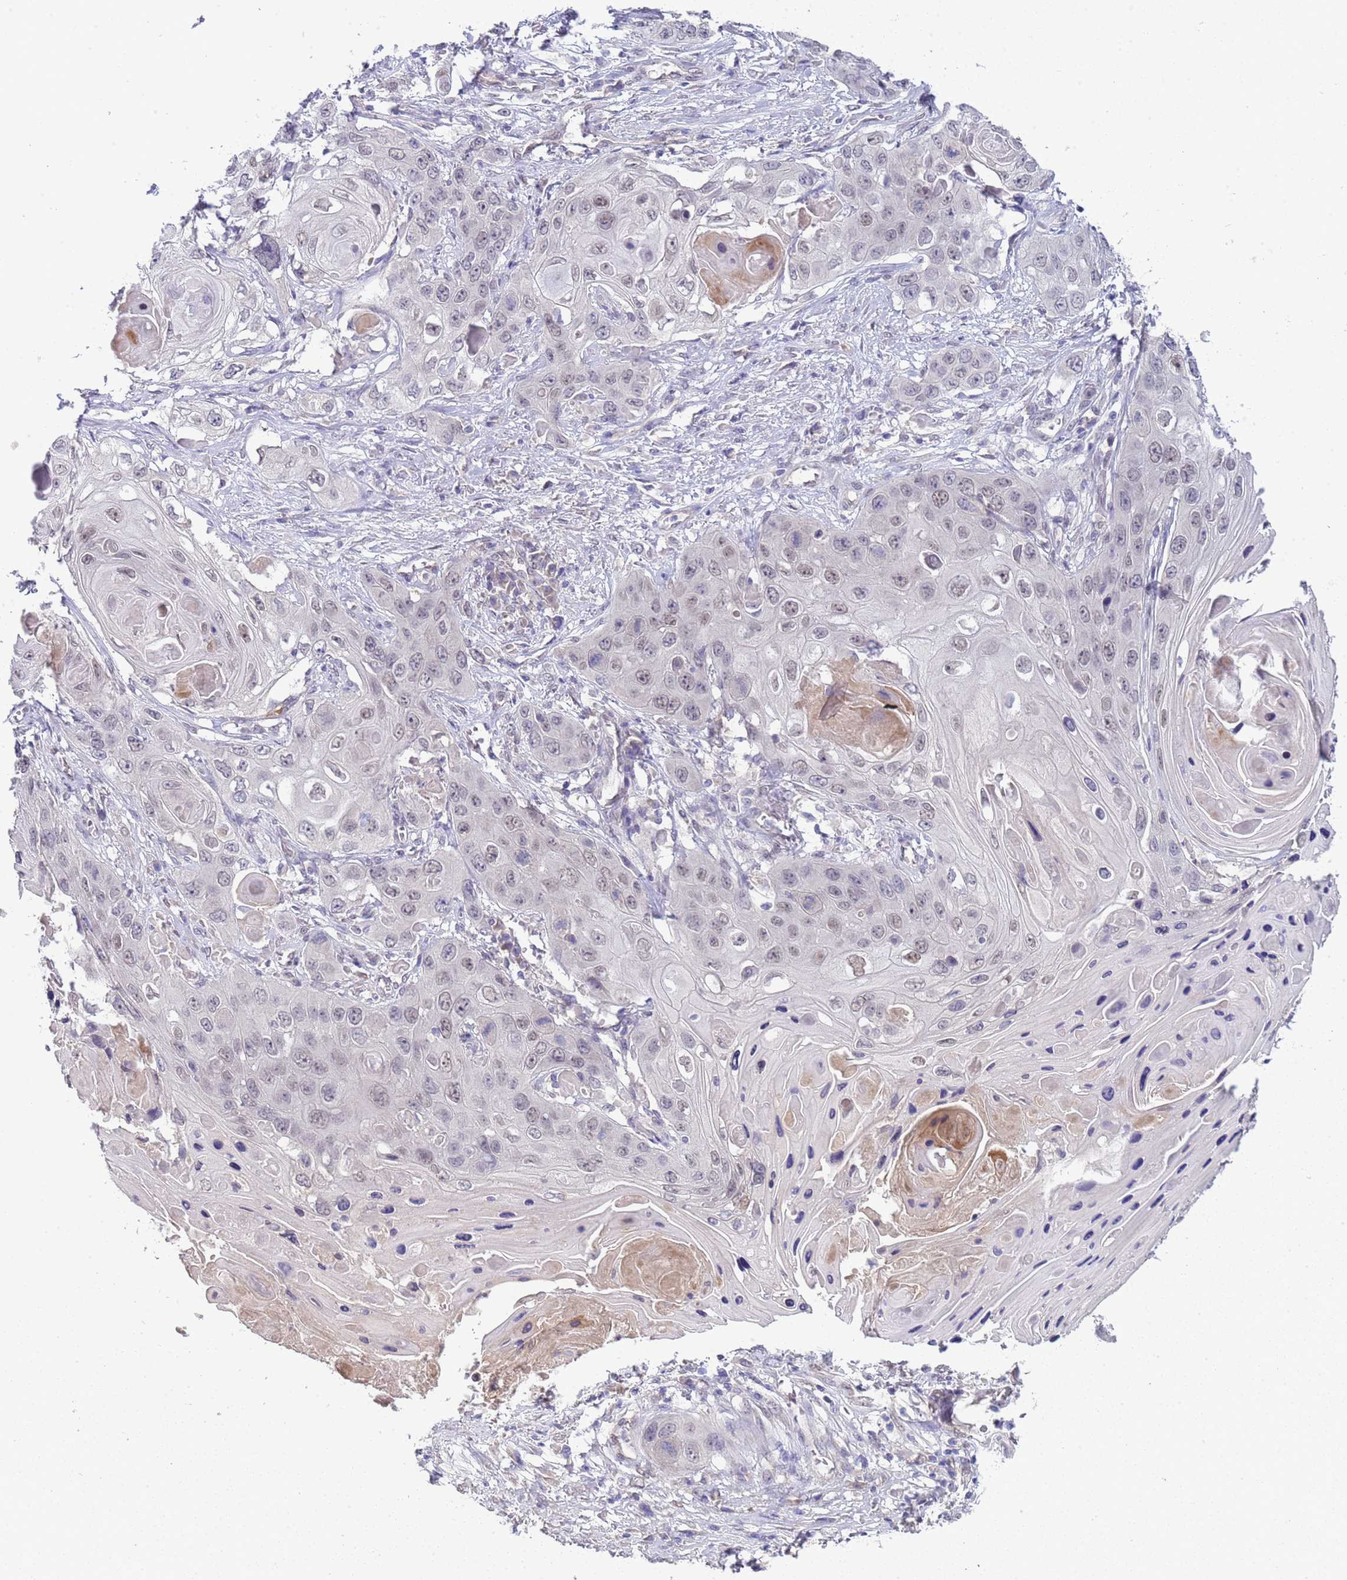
{"staining": {"intensity": "weak", "quantity": "<25%", "location": "nuclear"}, "tissue": "skin cancer", "cell_type": "Tumor cells", "image_type": "cancer", "snomed": [{"axis": "morphology", "description": "Squamous cell carcinoma, NOS"}, {"axis": "topography", "description": "Skin"}], "caption": "The micrograph shows no significant expression in tumor cells of skin cancer.", "gene": "TRMT10A", "patient": {"sex": "male", "age": 55}}